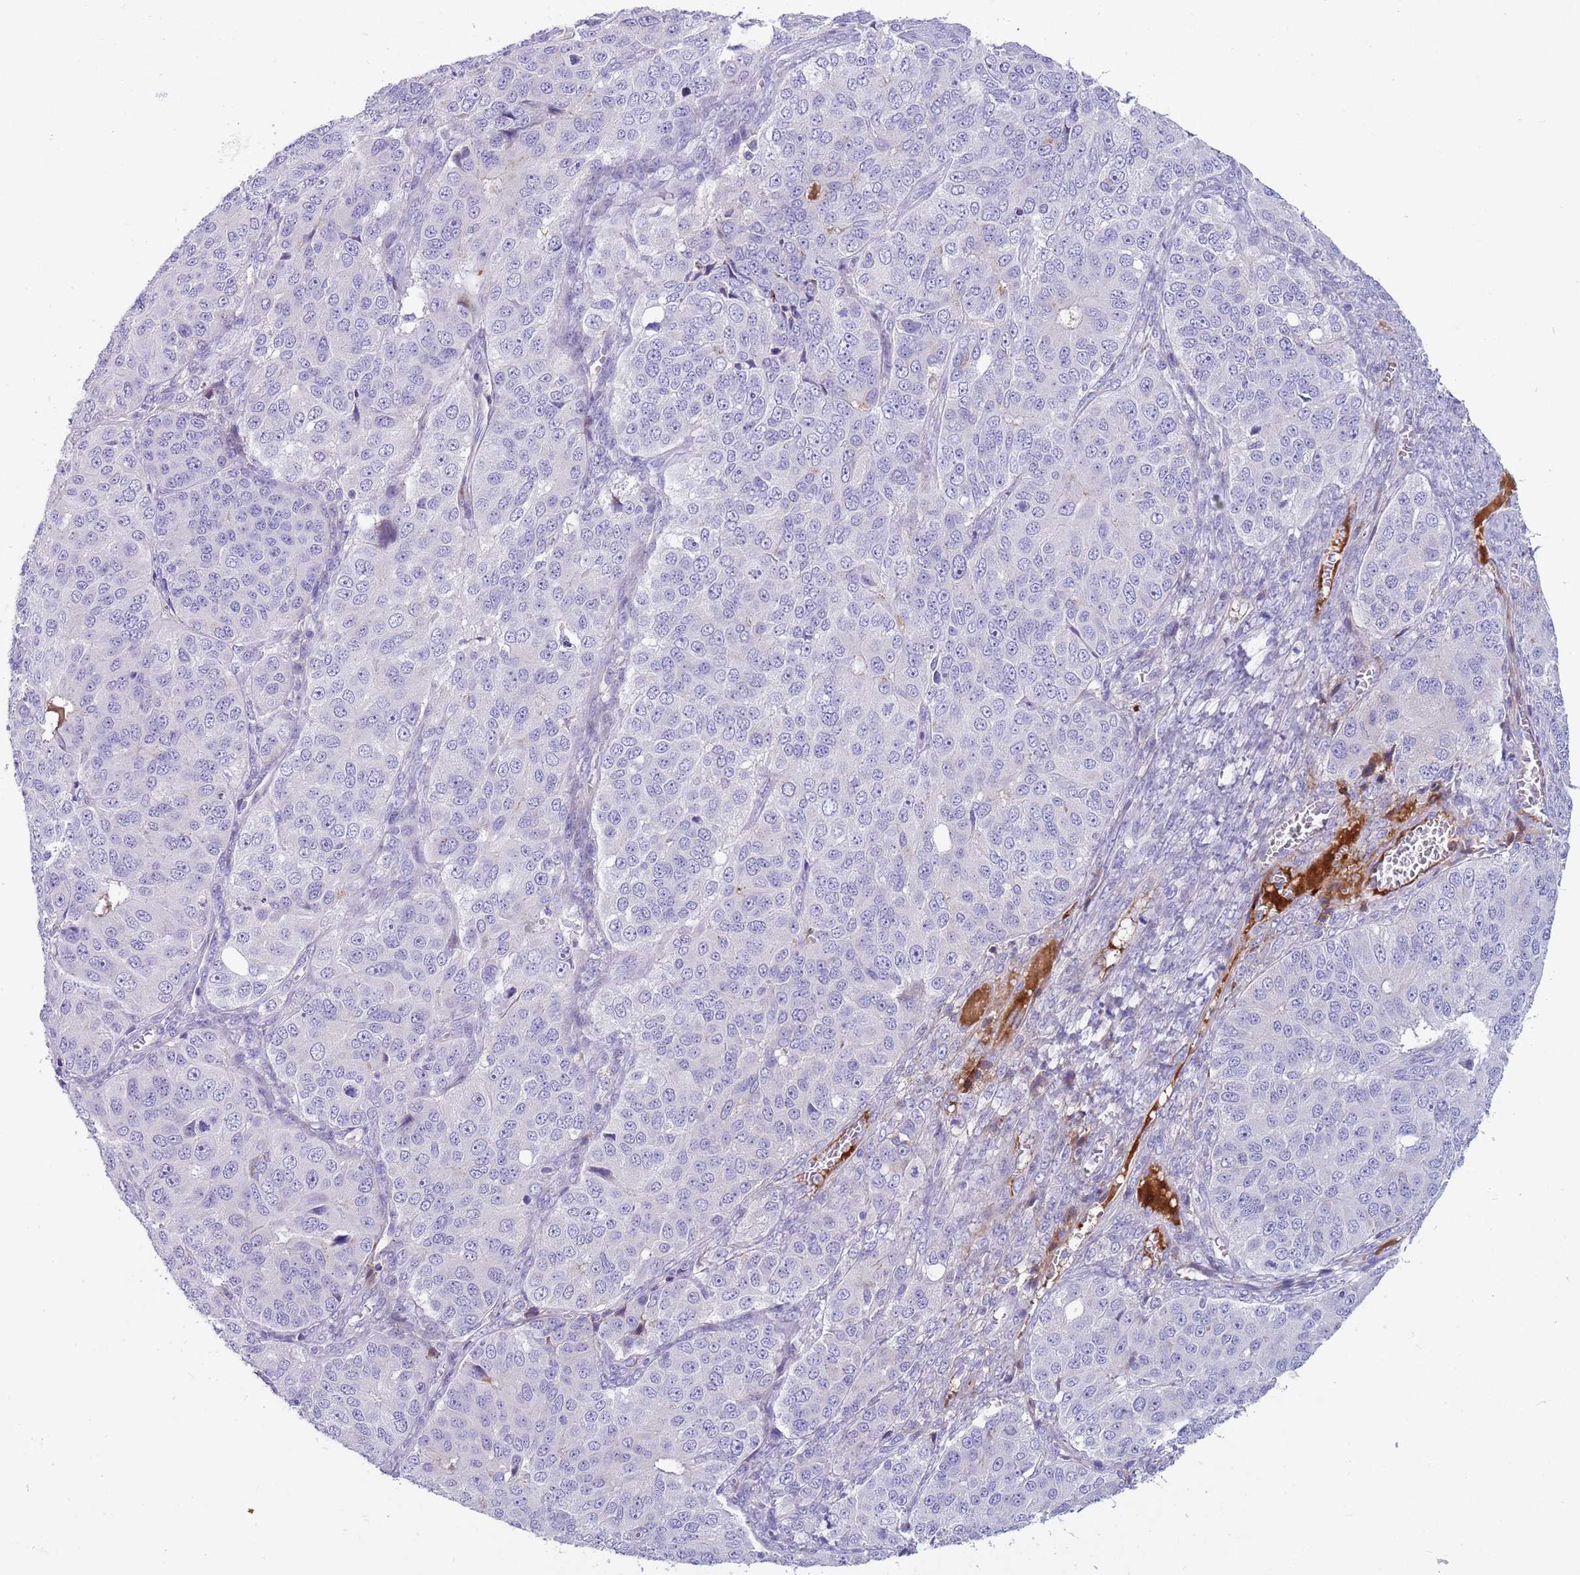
{"staining": {"intensity": "negative", "quantity": "none", "location": "none"}, "tissue": "ovarian cancer", "cell_type": "Tumor cells", "image_type": "cancer", "snomed": [{"axis": "morphology", "description": "Carcinoma, endometroid"}, {"axis": "topography", "description": "Ovary"}], "caption": "Human endometroid carcinoma (ovarian) stained for a protein using immunohistochemistry displays no staining in tumor cells.", "gene": "LEPROTL1", "patient": {"sex": "female", "age": 51}}